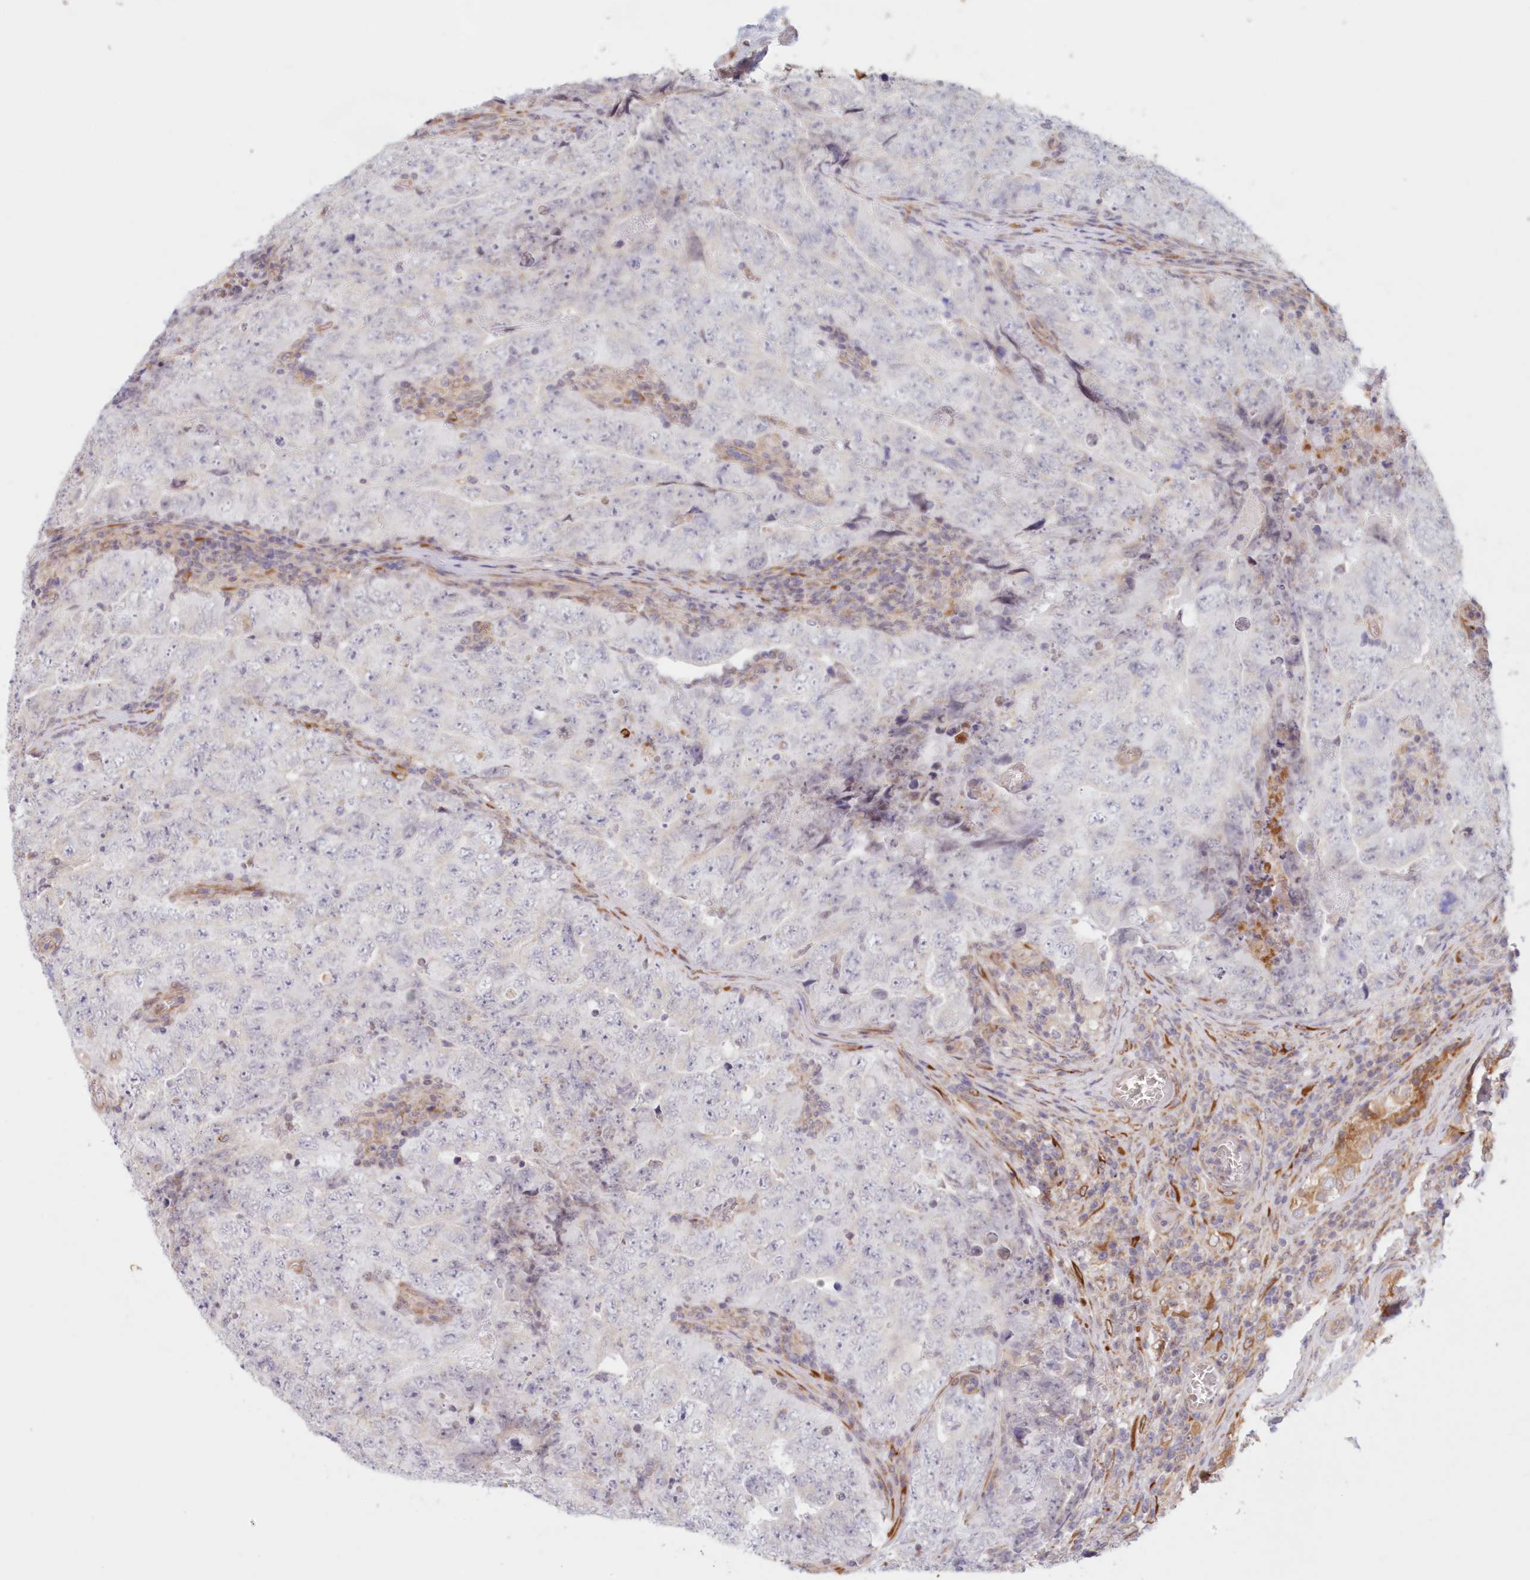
{"staining": {"intensity": "negative", "quantity": "none", "location": "none"}, "tissue": "testis cancer", "cell_type": "Tumor cells", "image_type": "cancer", "snomed": [{"axis": "morphology", "description": "Carcinoma, Embryonal, NOS"}, {"axis": "topography", "description": "Testis"}], "caption": "The histopathology image reveals no significant expression in tumor cells of testis cancer (embryonal carcinoma). The staining was performed using DAB (3,3'-diaminobenzidine) to visualize the protein expression in brown, while the nuclei were stained in blue with hematoxylin (Magnification: 20x).", "gene": "PCYOX1L", "patient": {"sex": "male", "age": 26}}